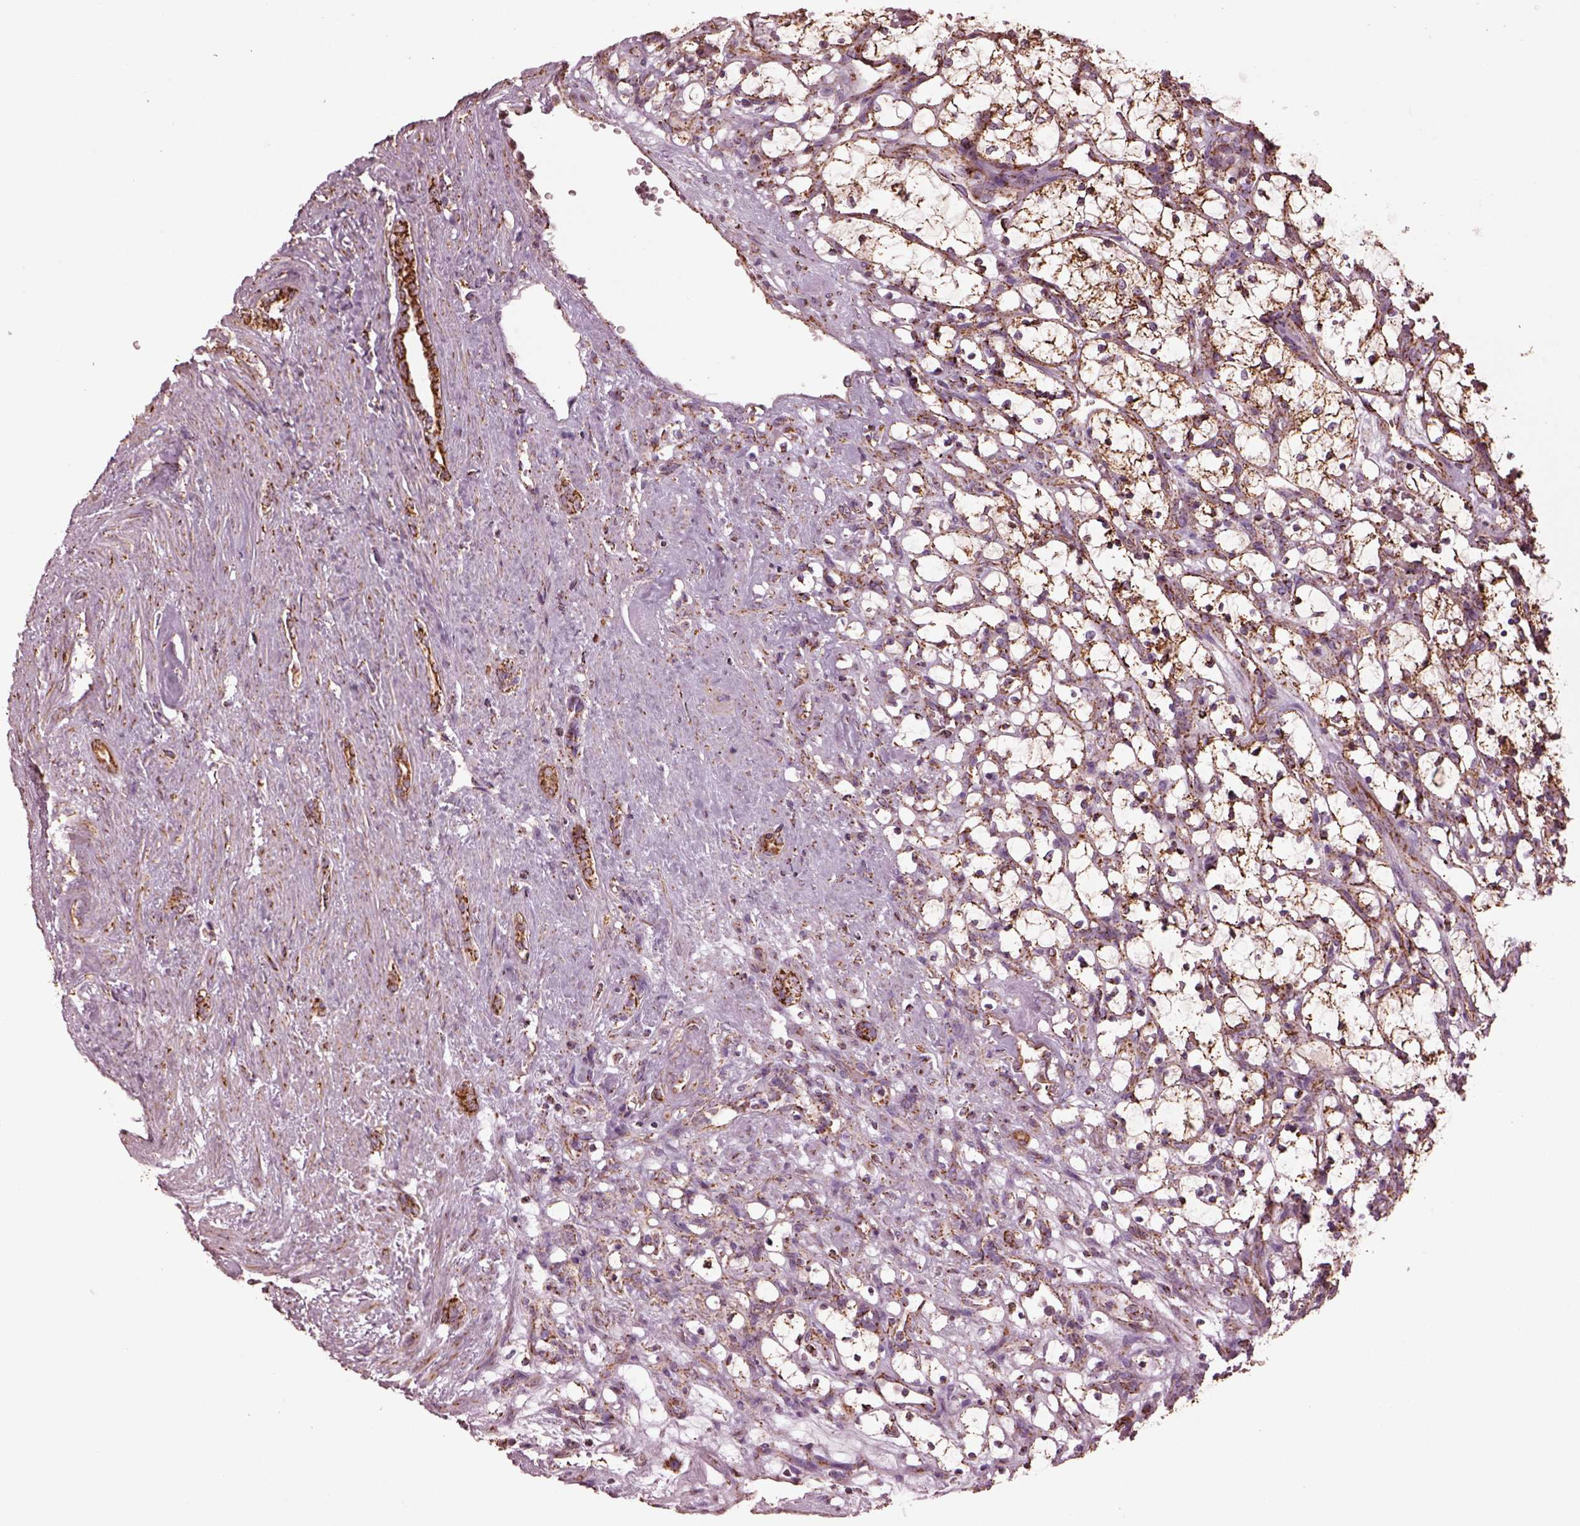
{"staining": {"intensity": "weak", "quantity": ">75%", "location": "cytoplasmic/membranous"}, "tissue": "renal cancer", "cell_type": "Tumor cells", "image_type": "cancer", "snomed": [{"axis": "morphology", "description": "Adenocarcinoma, NOS"}, {"axis": "topography", "description": "Kidney"}], "caption": "IHC (DAB (3,3'-diaminobenzidine)) staining of human renal cancer shows weak cytoplasmic/membranous protein positivity in approximately >75% of tumor cells.", "gene": "TMEM254", "patient": {"sex": "female", "age": 69}}